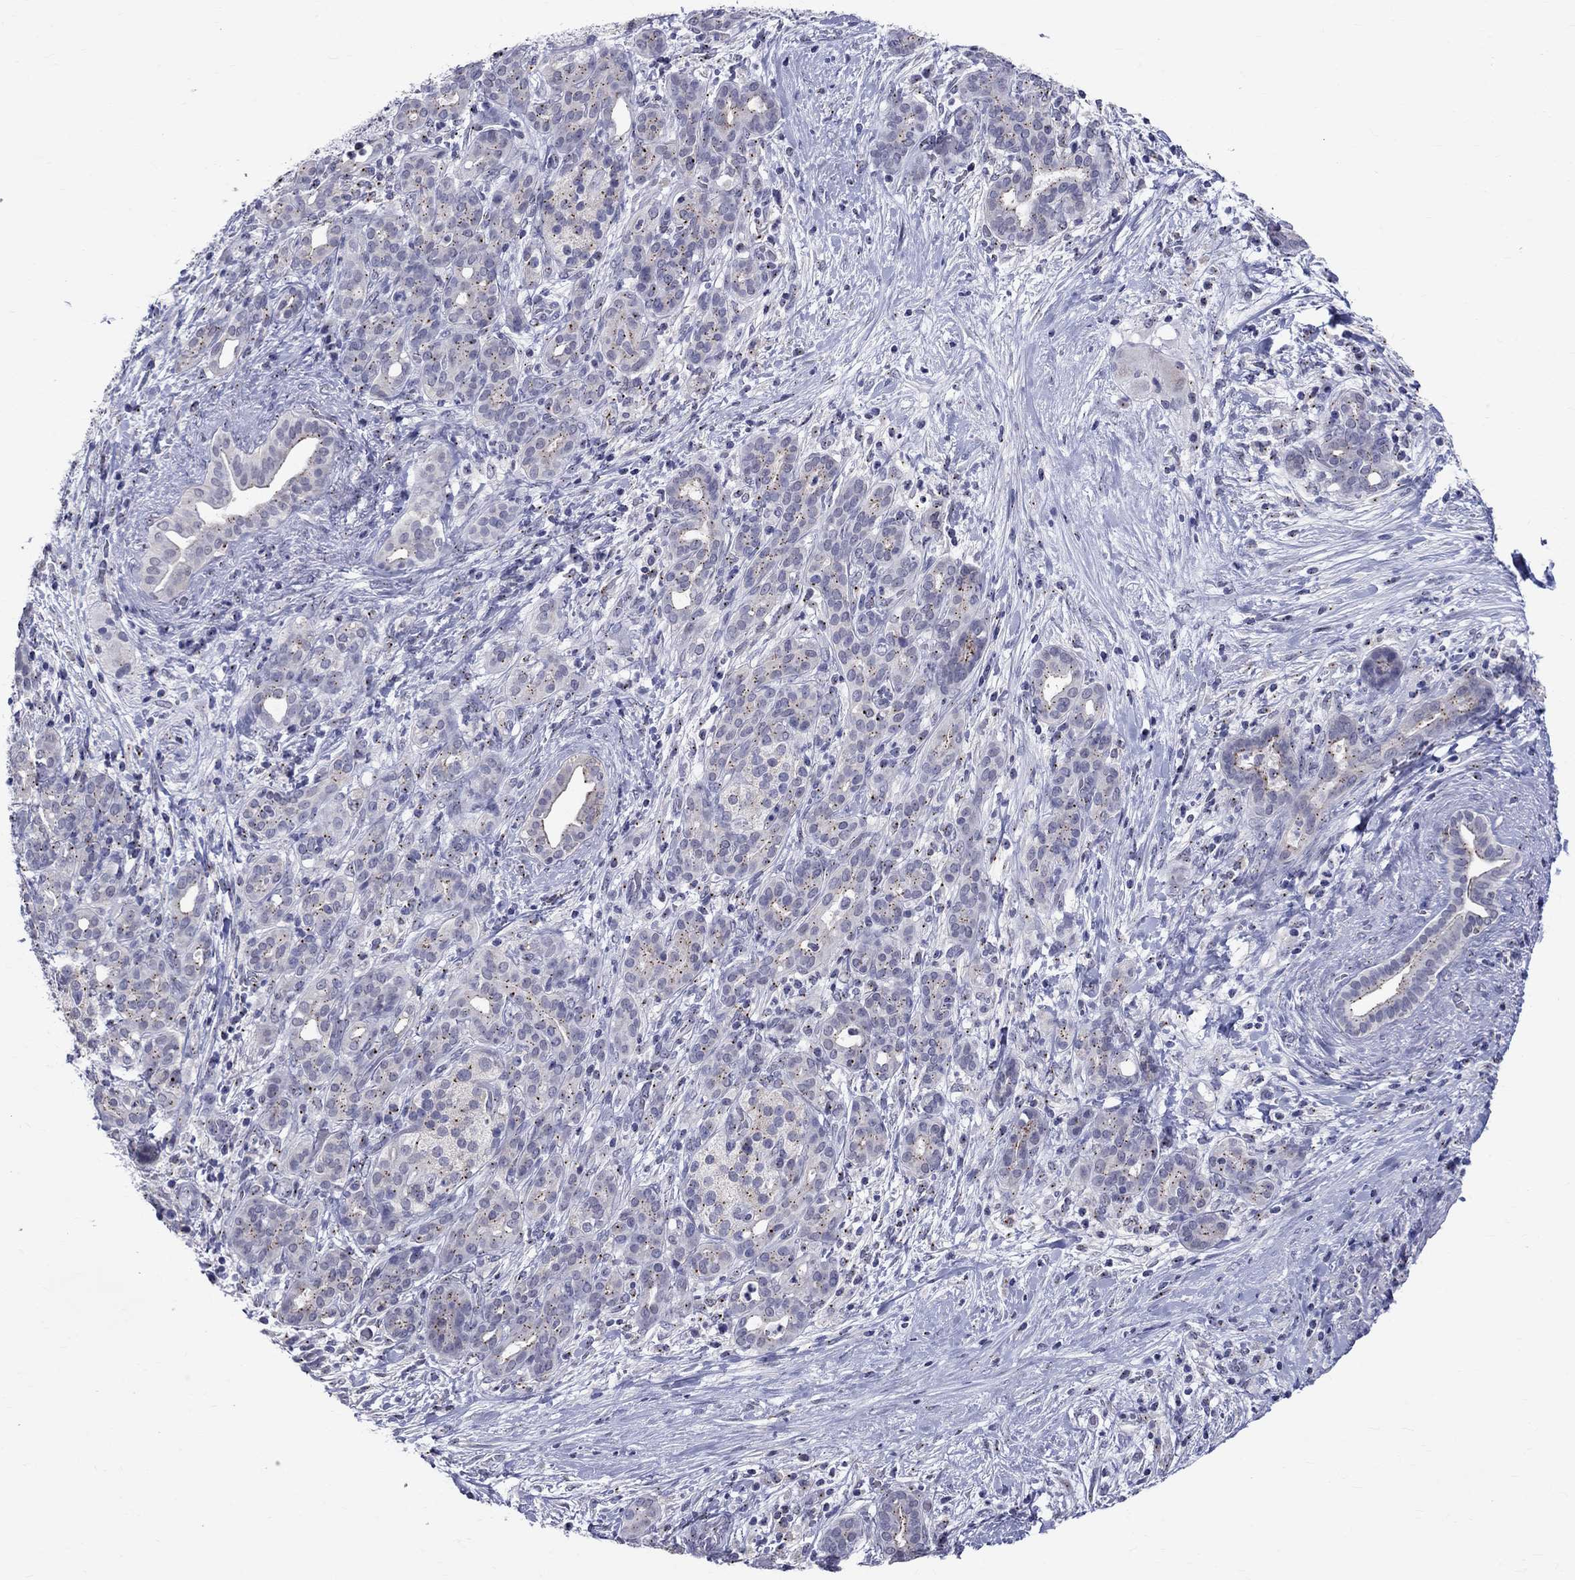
{"staining": {"intensity": "weak", "quantity": ">75%", "location": "cytoplasmic/membranous"}, "tissue": "pancreatic cancer", "cell_type": "Tumor cells", "image_type": "cancer", "snomed": [{"axis": "morphology", "description": "Adenocarcinoma, NOS"}, {"axis": "topography", "description": "Pancreas"}], "caption": "This is a histology image of immunohistochemistry staining of adenocarcinoma (pancreatic), which shows weak expression in the cytoplasmic/membranous of tumor cells.", "gene": "CEP43", "patient": {"sex": "male", "age": 44}}